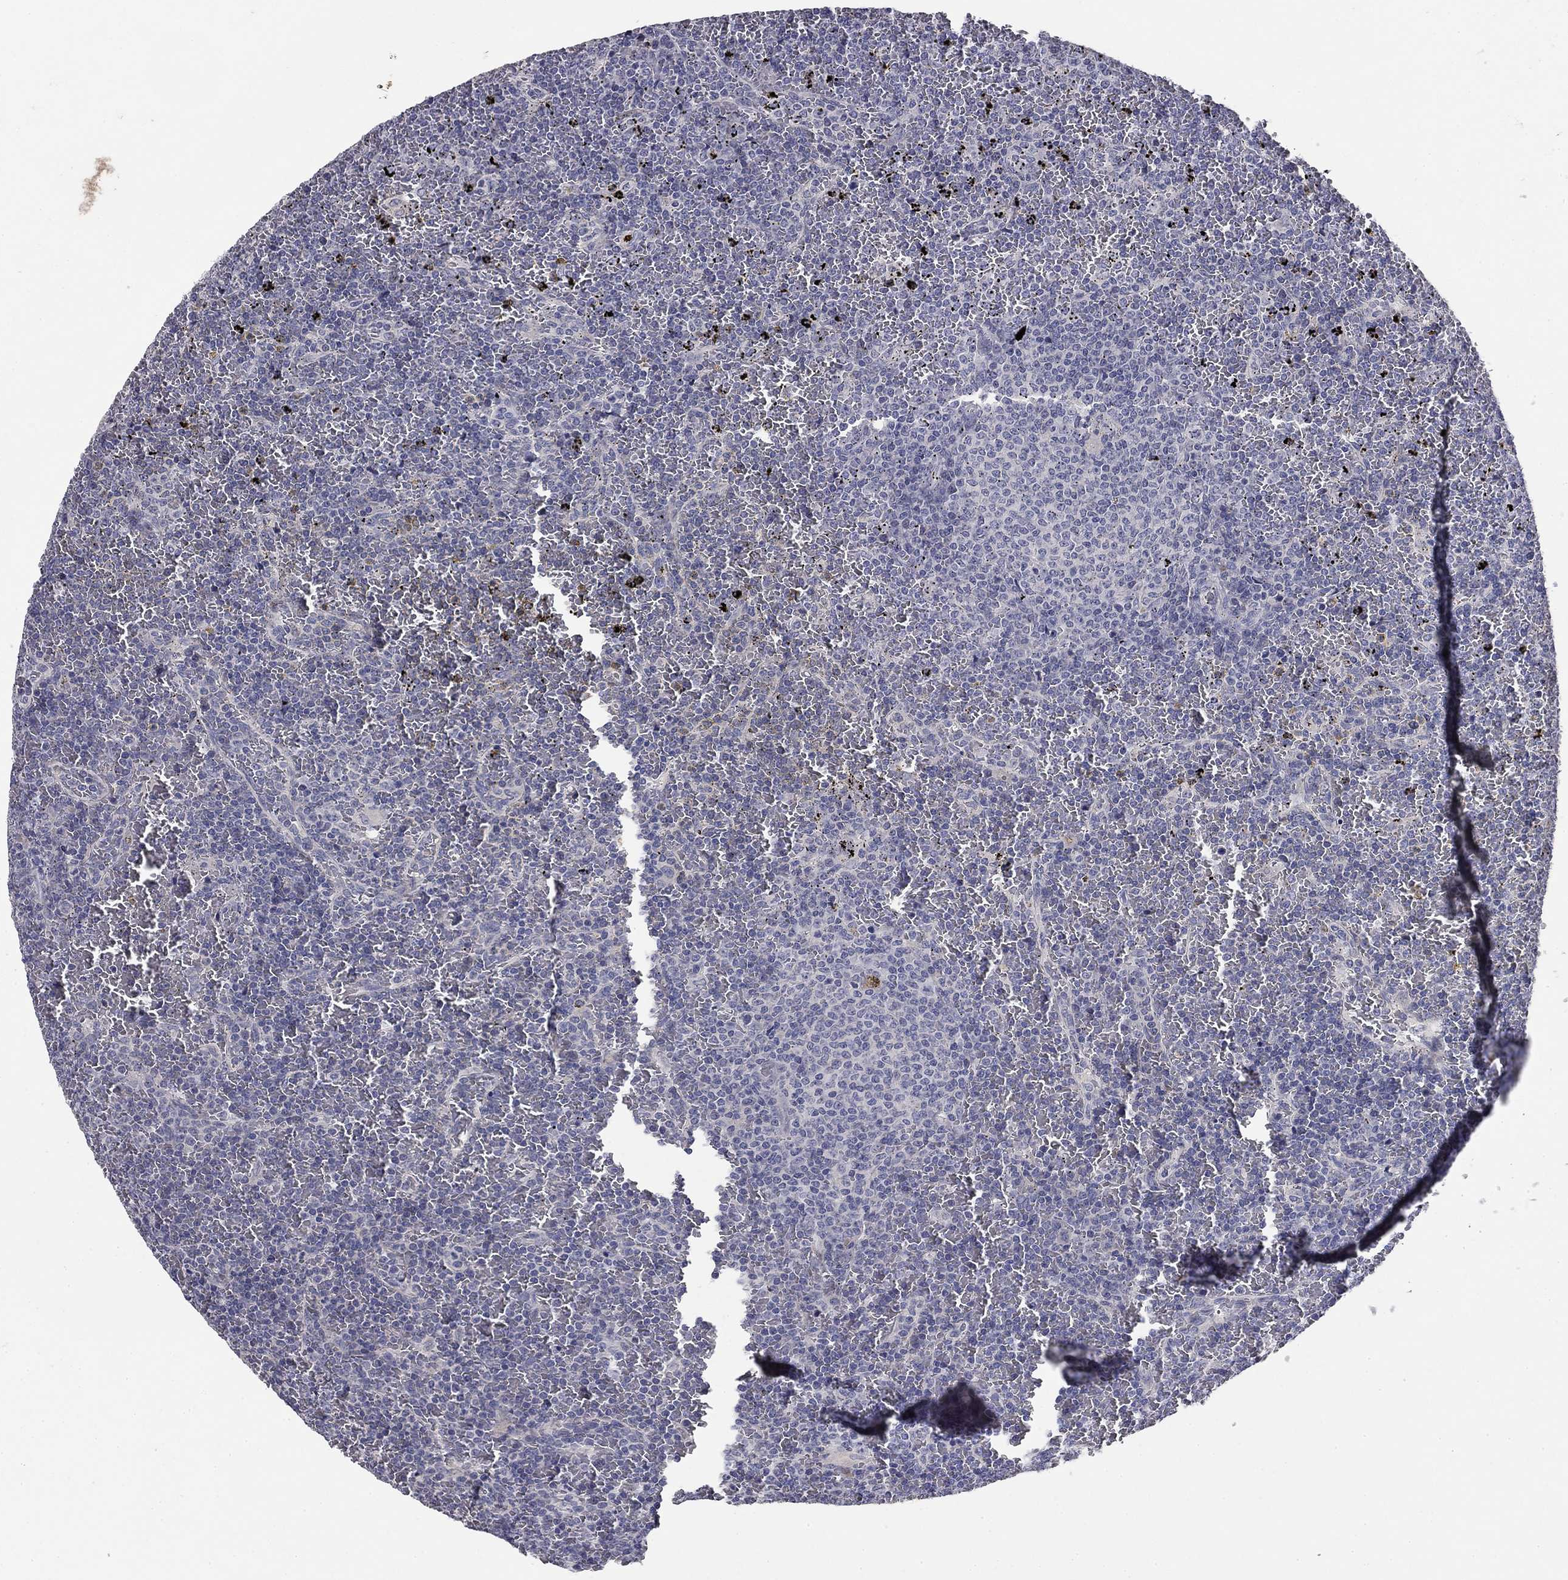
{"staining": {"intensity": "negative", "quantity": "none", "location": "none"}, "tissue": "lymphoma", "cell_type": "Tumor cells", "image_type": "cancer", "snomed": [{"axis": "morphology", "description": "Malignant lymphoma, non-Hodgkin's type, Low grade"}, {"axis": "topography", "description": "Spleen"}], "caption": "This is a image of IHC staining of lymphoma, which shows no staining in tumor cells.", "gene": "COL2A1", "patient": {"sex": "female", "age": 77}}